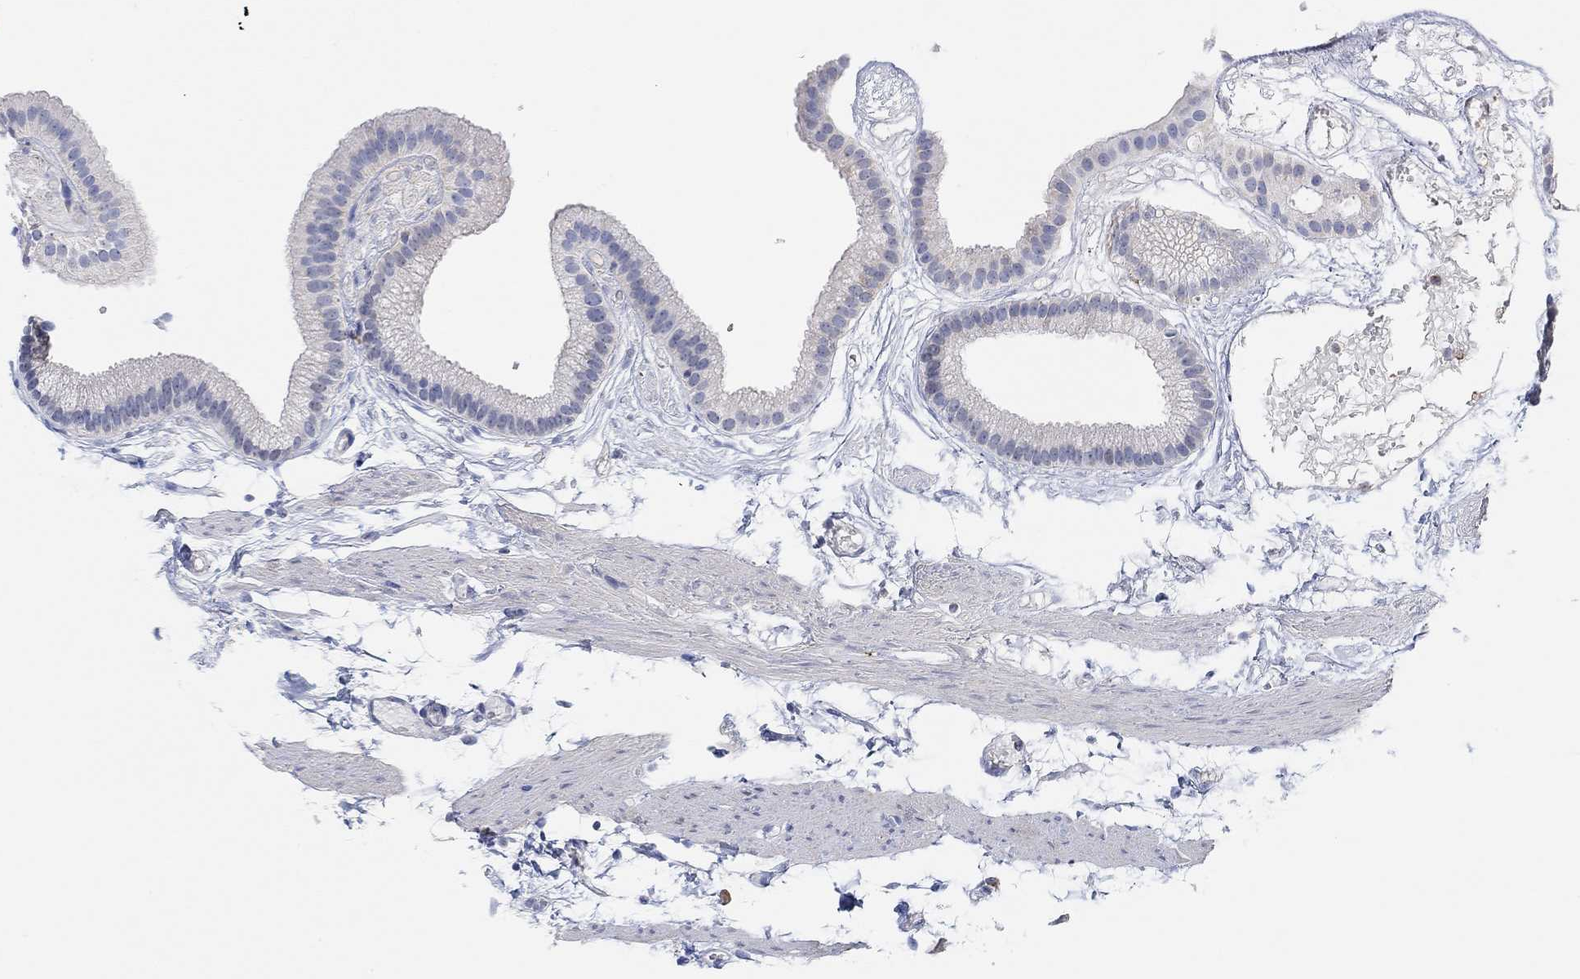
{"staining": {"intensity": "negative", "quantity": "none", "location": "none"}, "tissue": "gallbladder", "cell_type": "Glandular cells", "image_type": "normal", "snomed": [{"axis": "morphology", "description": "Normal tissue, NOS"}, {"axis": "topography", "description": "Gallbladder"}], "caption": "IHC histopathology image of benign gallbladder stained for a protein (brown), which reveals no staining in glandular cells. (DAB (3,3'-diaminobenzidine) immunohistochemistry, high magnification).", "gene": "VAT1L", "patient": {"sex": "female", "age": 45}}